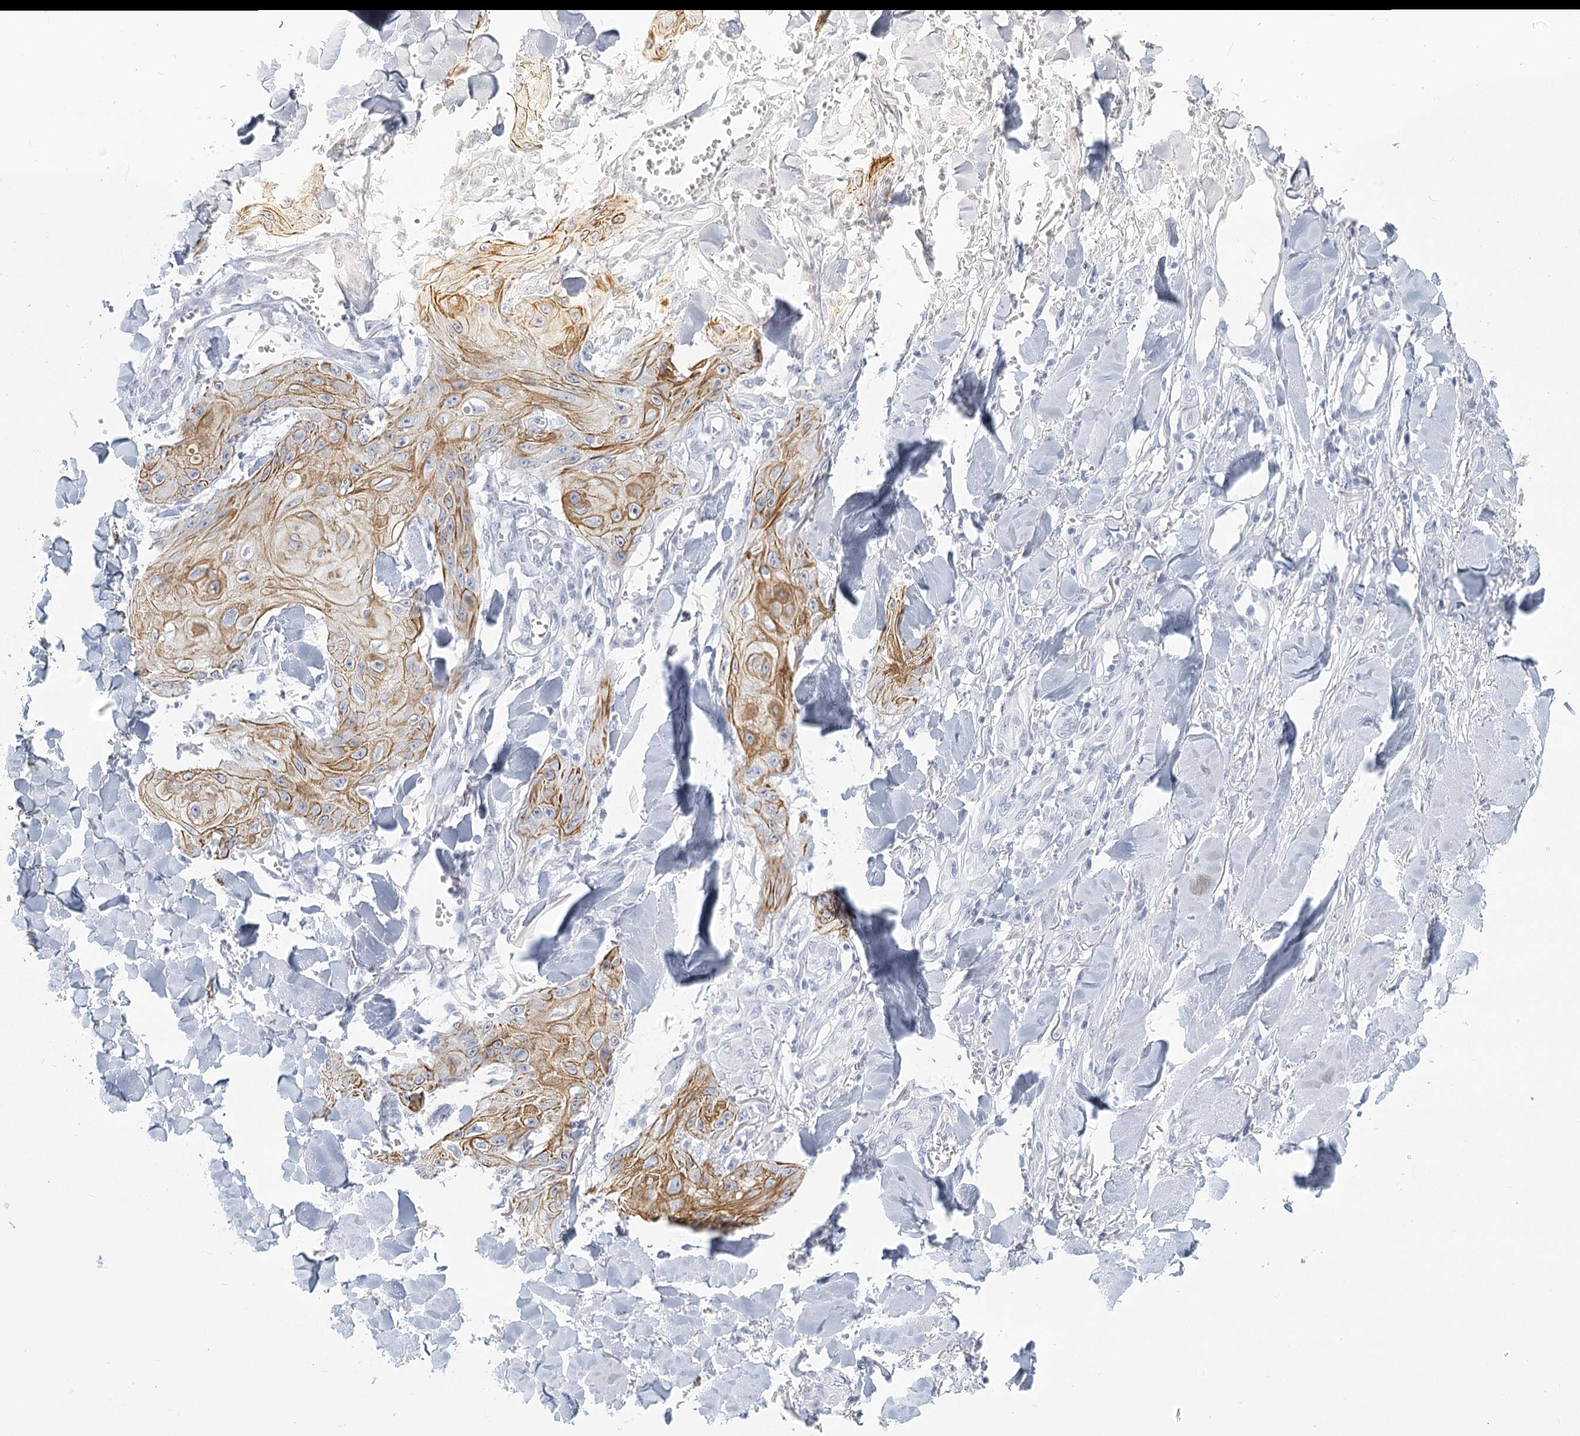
{"staining": {"intensity": "moderate", "quantity": ">75%", "location": "cytoplasmic/membranous"}, "tissue": "skin cancer", "cell_type": "Tumor cells", "image_type": "cancer", "snomed": [{"axis": "morphology", "description": "Squamous cell carcinoma, NOS"}, {"axis": "topography", "description": "Skin"}], "caption": "Moderate cytoplasmic/membranous positivity is identified in approximately >75% of tumor cells in squamous cell carcinoma (skin). The protein of interest is stained brown, and the nuclei are stained in blue (DAB (3,3'-diaminobenzidine) IHC with brightfield microscopy, high magnification).", "gene": "WNT8B", "patient": {"sex": "male", "age": 74}}